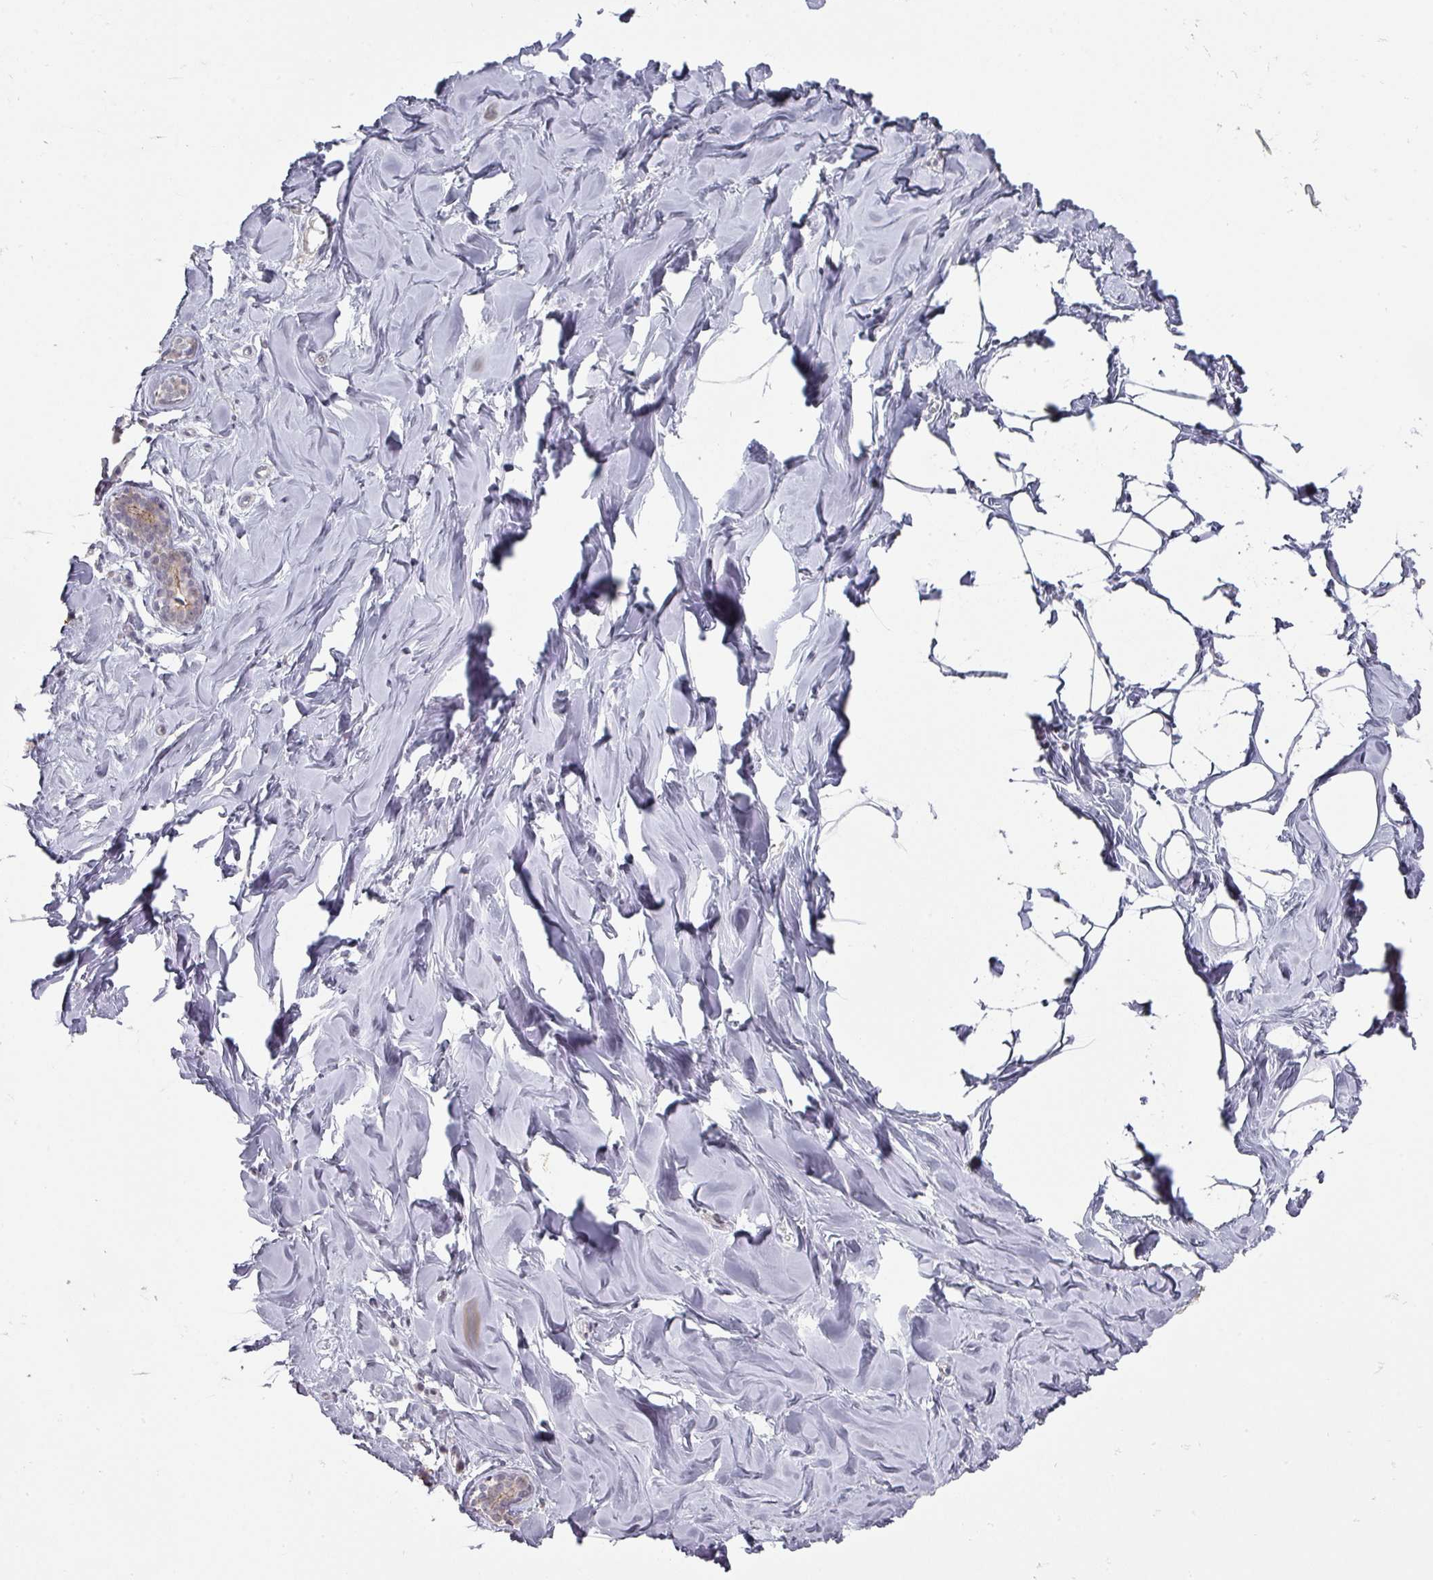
{"staining": {"intensity": "negative", "quantity": "none", "location": "none"}, "tissue": "breast", "cell_type": "Adipocytes", "image_type": "normal", "snomed": [{"axis": "morphology", "description": "Normal tissue, NOS"}, {"axis": "topography", "description": "Breast"}], "caption": "Immunohistochemical staining of unremarkable human breast displays no significant staining in adipocytes. (DAB (3,3'-diaminobenzidine) IHC, high magnification).", "gene": "TMCC1", "patient": {"sex": "female", "age": 23}}